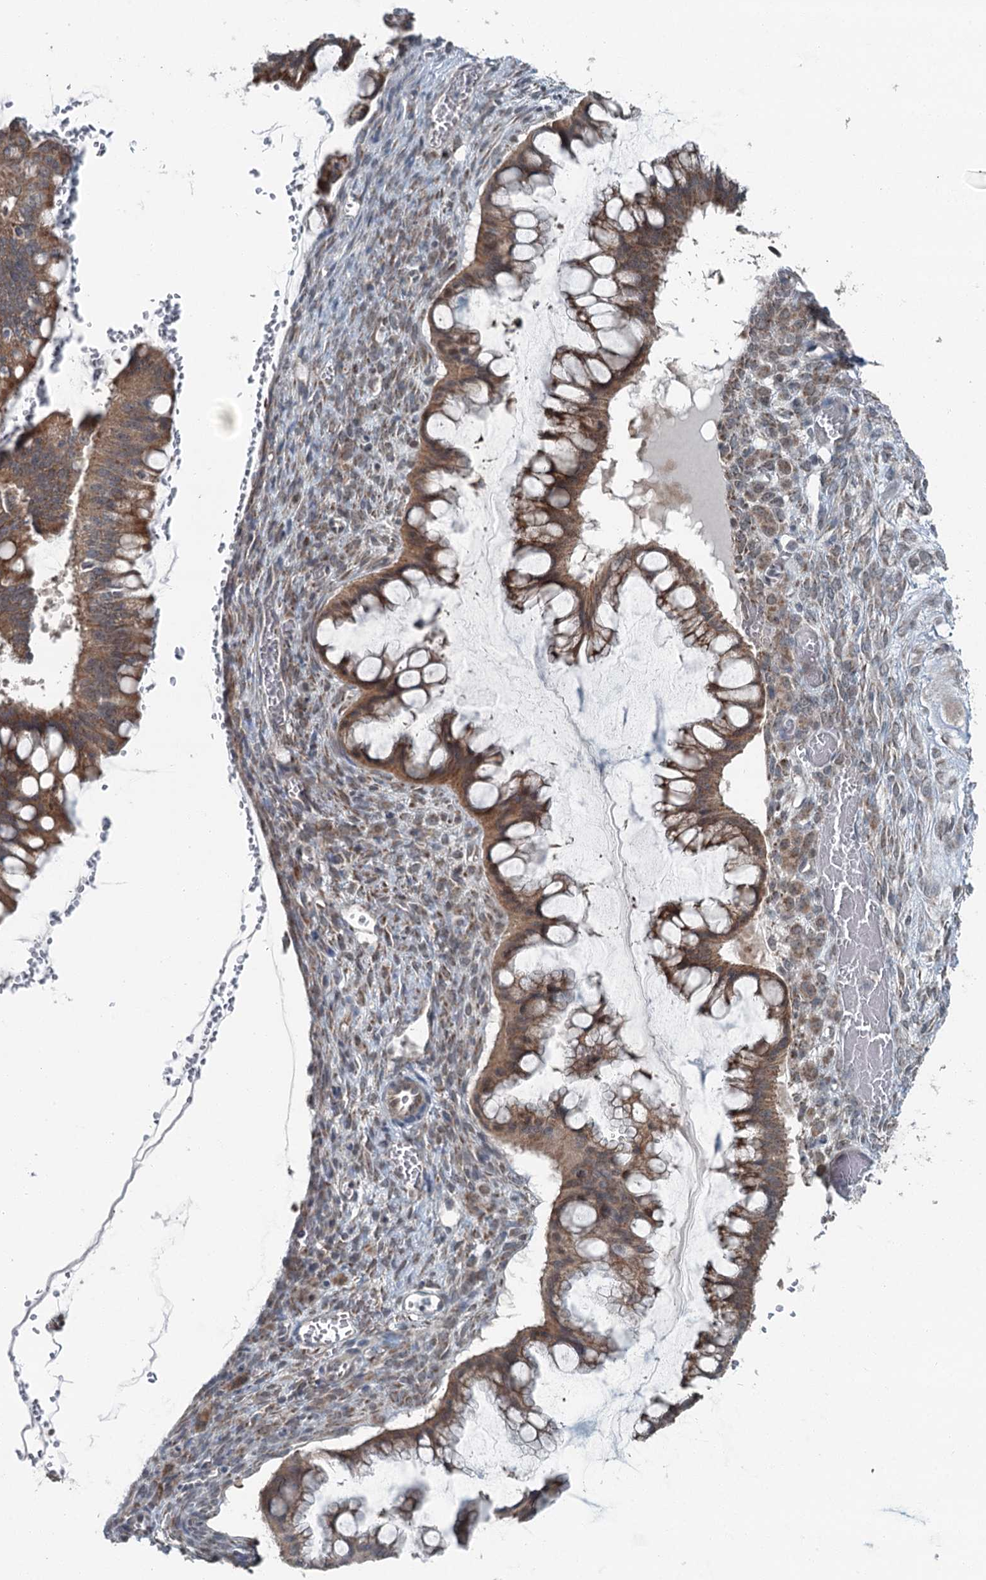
{"staining": {"intensity": "moderate", "quantity": ">75%", "location": "cytoplasmic/membranous"}, "tissue": "ovarian cancer", "cell_type": "Tumor cells", "image_type": "cancer", "snomed": [{"axis": "morphology", "description": "Cystadenocarcinoma, mucinous, NOS"}, {"axis": "topography", "description": "Ovary"}], "caption": "Tumor cells demonstrate medium levels of moderate cytoplasmic/membranous staining in about >75% of cells in ovarian cancer (mucinous cystadenocarcinoma).", "gene": "WAPL", "patient": {"sex": "female", "age": 73}}